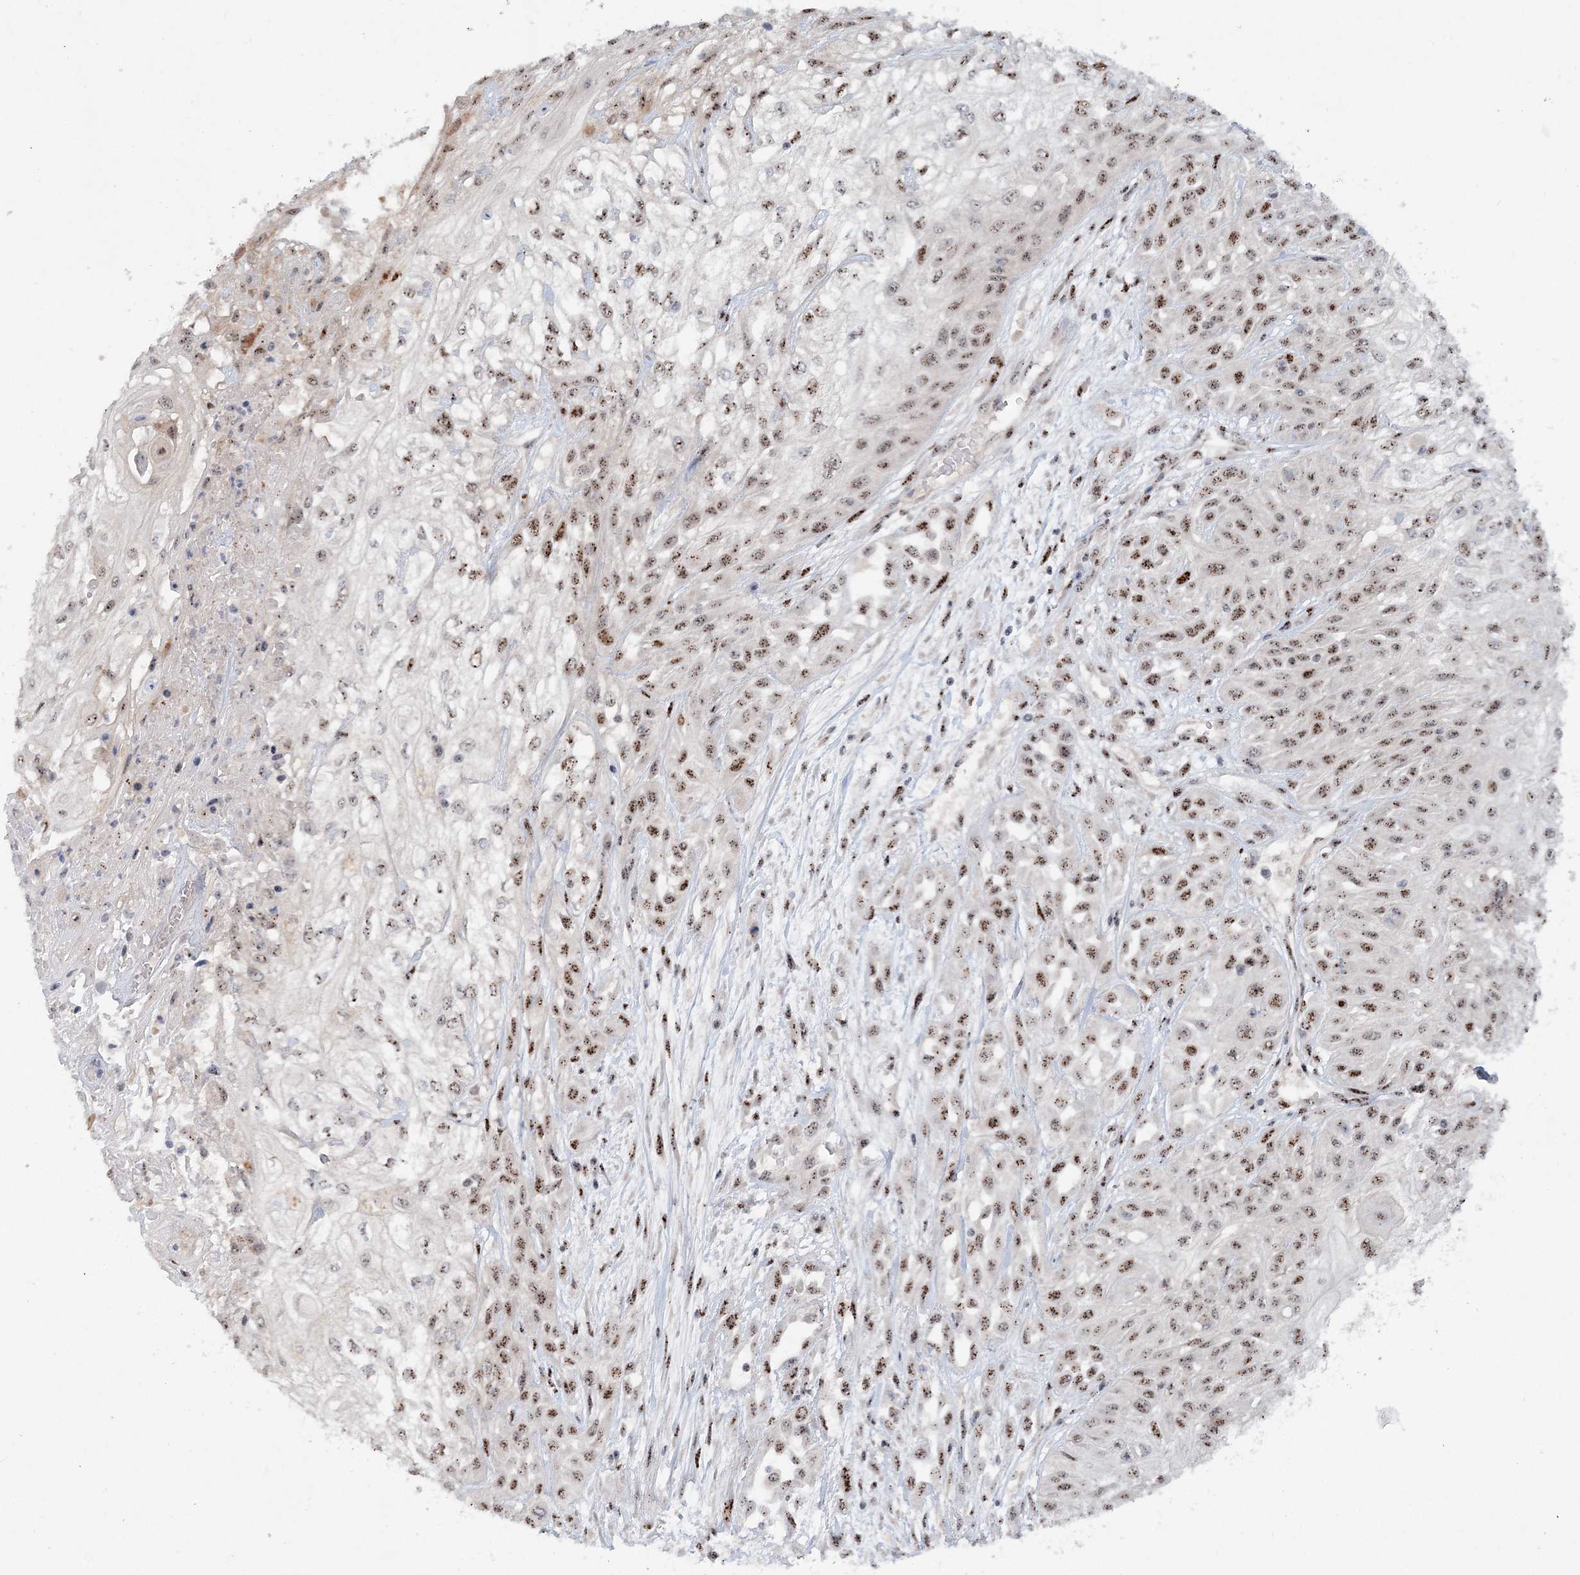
{"staining": {"intensity": "moderate", "quantity": ">75%", "location": "nuclear"}, "tissue": "skin cancer", "cell_type": "Tumor cells", "image_type": "cancer", "snomed": [{"axis": "morphology", "description": "Squamous cell carcinoma, NOS"}, {"axis": "morphology", "description": "Squamous cell carcinoma, metastatic, NOS"}, {"axis": "topography", "description": "Skin"}, {"axis": "topography", "description": "Lymph node"}], "caption": "Immunohistochemistry histopathology image of neoplastic tissue: squamous cell carcinoma (skin) stained using immunohistochemistry (IHC) displays medium levels of moderate protein expression localized specifically in the nuclear of tumor cells, appearing as a nuclear brown color.", "gene": "GIN1", "patient": {"sex": "male", "age": 75}}